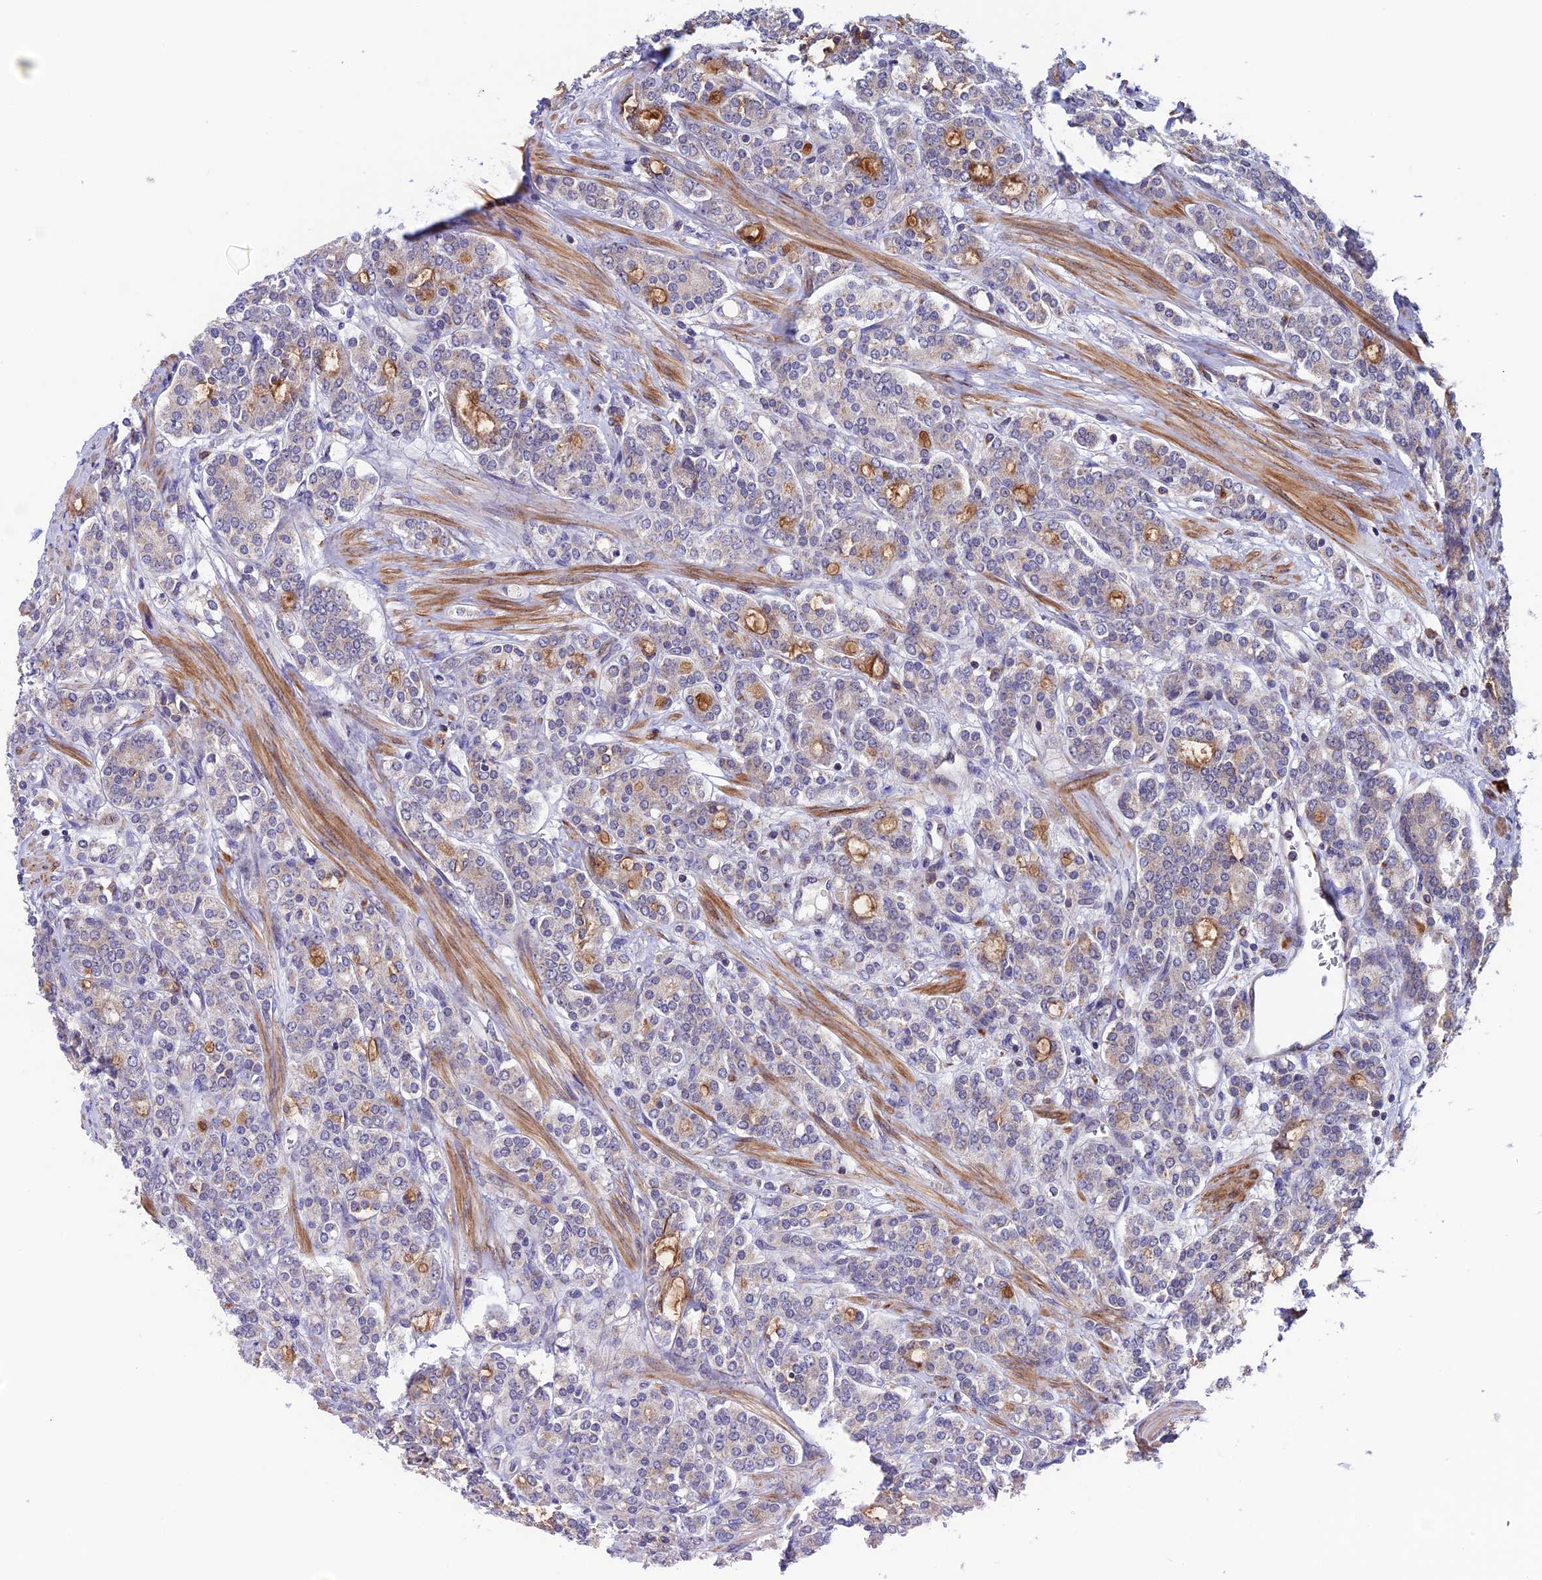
{"staining": {"intensity": "moderate", "quantity": "<25%", "location": "cytoplasmic/membranous"}, "tissue": "prostate cancer", "cell_type": "Tumor cells", "image_type": "cancer", "snomed": [{"axis": "morphology", "description": "Adenocarcinoma, High grade"}, {"axis": "topography", "description": "Prostate"}], "caption": "IHC of human prostate adenocarcinoma (high-grade) shows low levels of moderate cytoplasmic/membranous staining in approximately <25% of tumor cells.", "gene": "RNF17", "patient": {"sex": "male", "age": 62}}